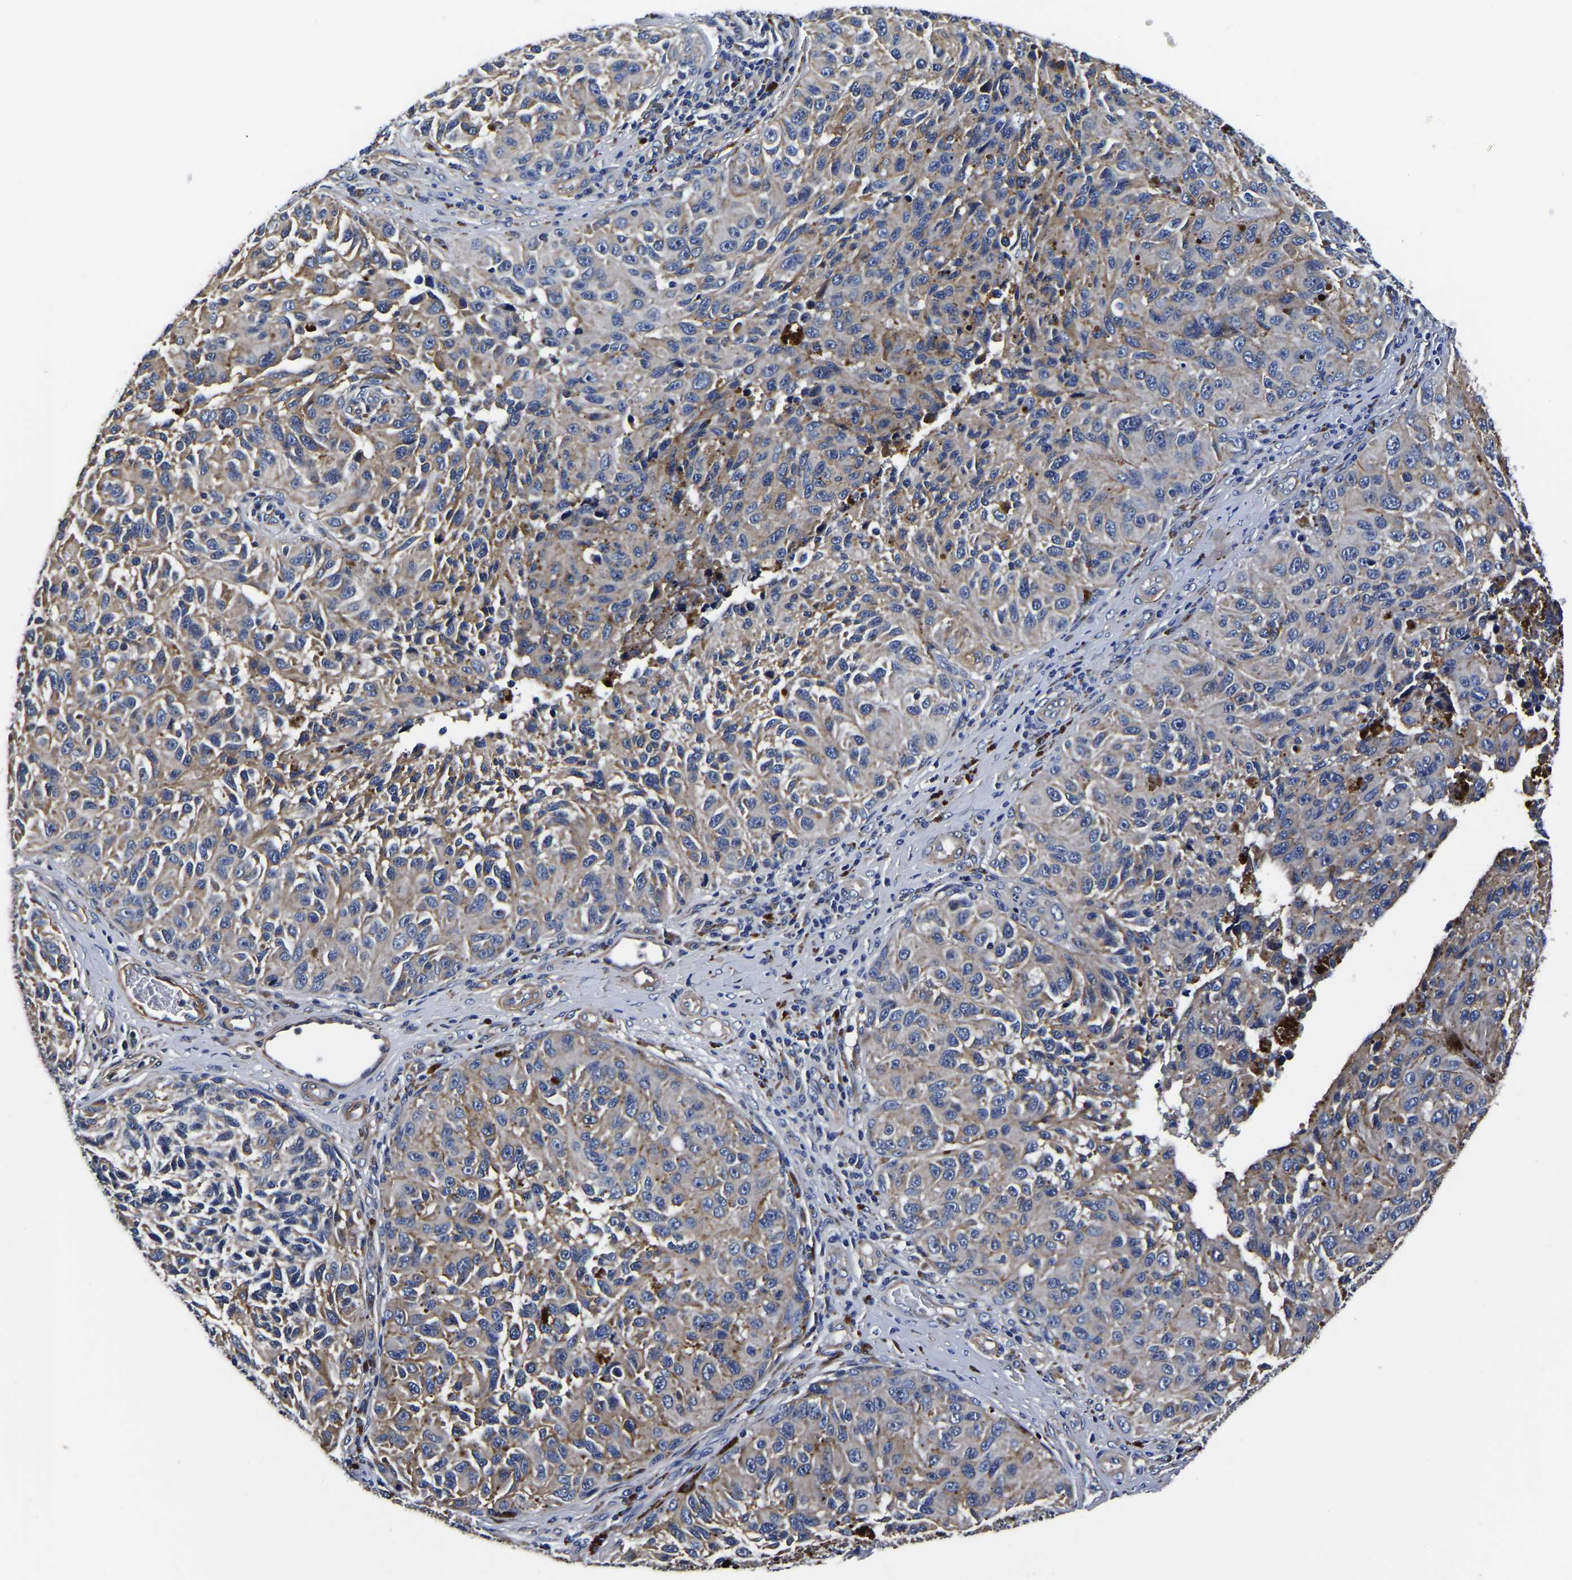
{"staining": {"intensity": "moderate", "quantity": "25%-75%", "location": "cytoplasmic/membranous"}, "tissue": "melanoma", "cell_type": "Tumor cells", "image_type": "cancer", "snomed": [{"axis": "morphology", "description": "Malignant melanoma, NOS"}, {"axis": "topography", "description": "Skin"}], "caption": "Brown immunohistochemical staining in human melanoma exhibits moderate cytoplasmic/membranous positivity in about 25%-75% of tumor cells. The staining is performed using DAB brown chromogen to label protein expression. The nuclei are counter-stained blue using hematoxylin.", "gene": "KCTD17", "patient": {"sex": "female", "age": 73}}